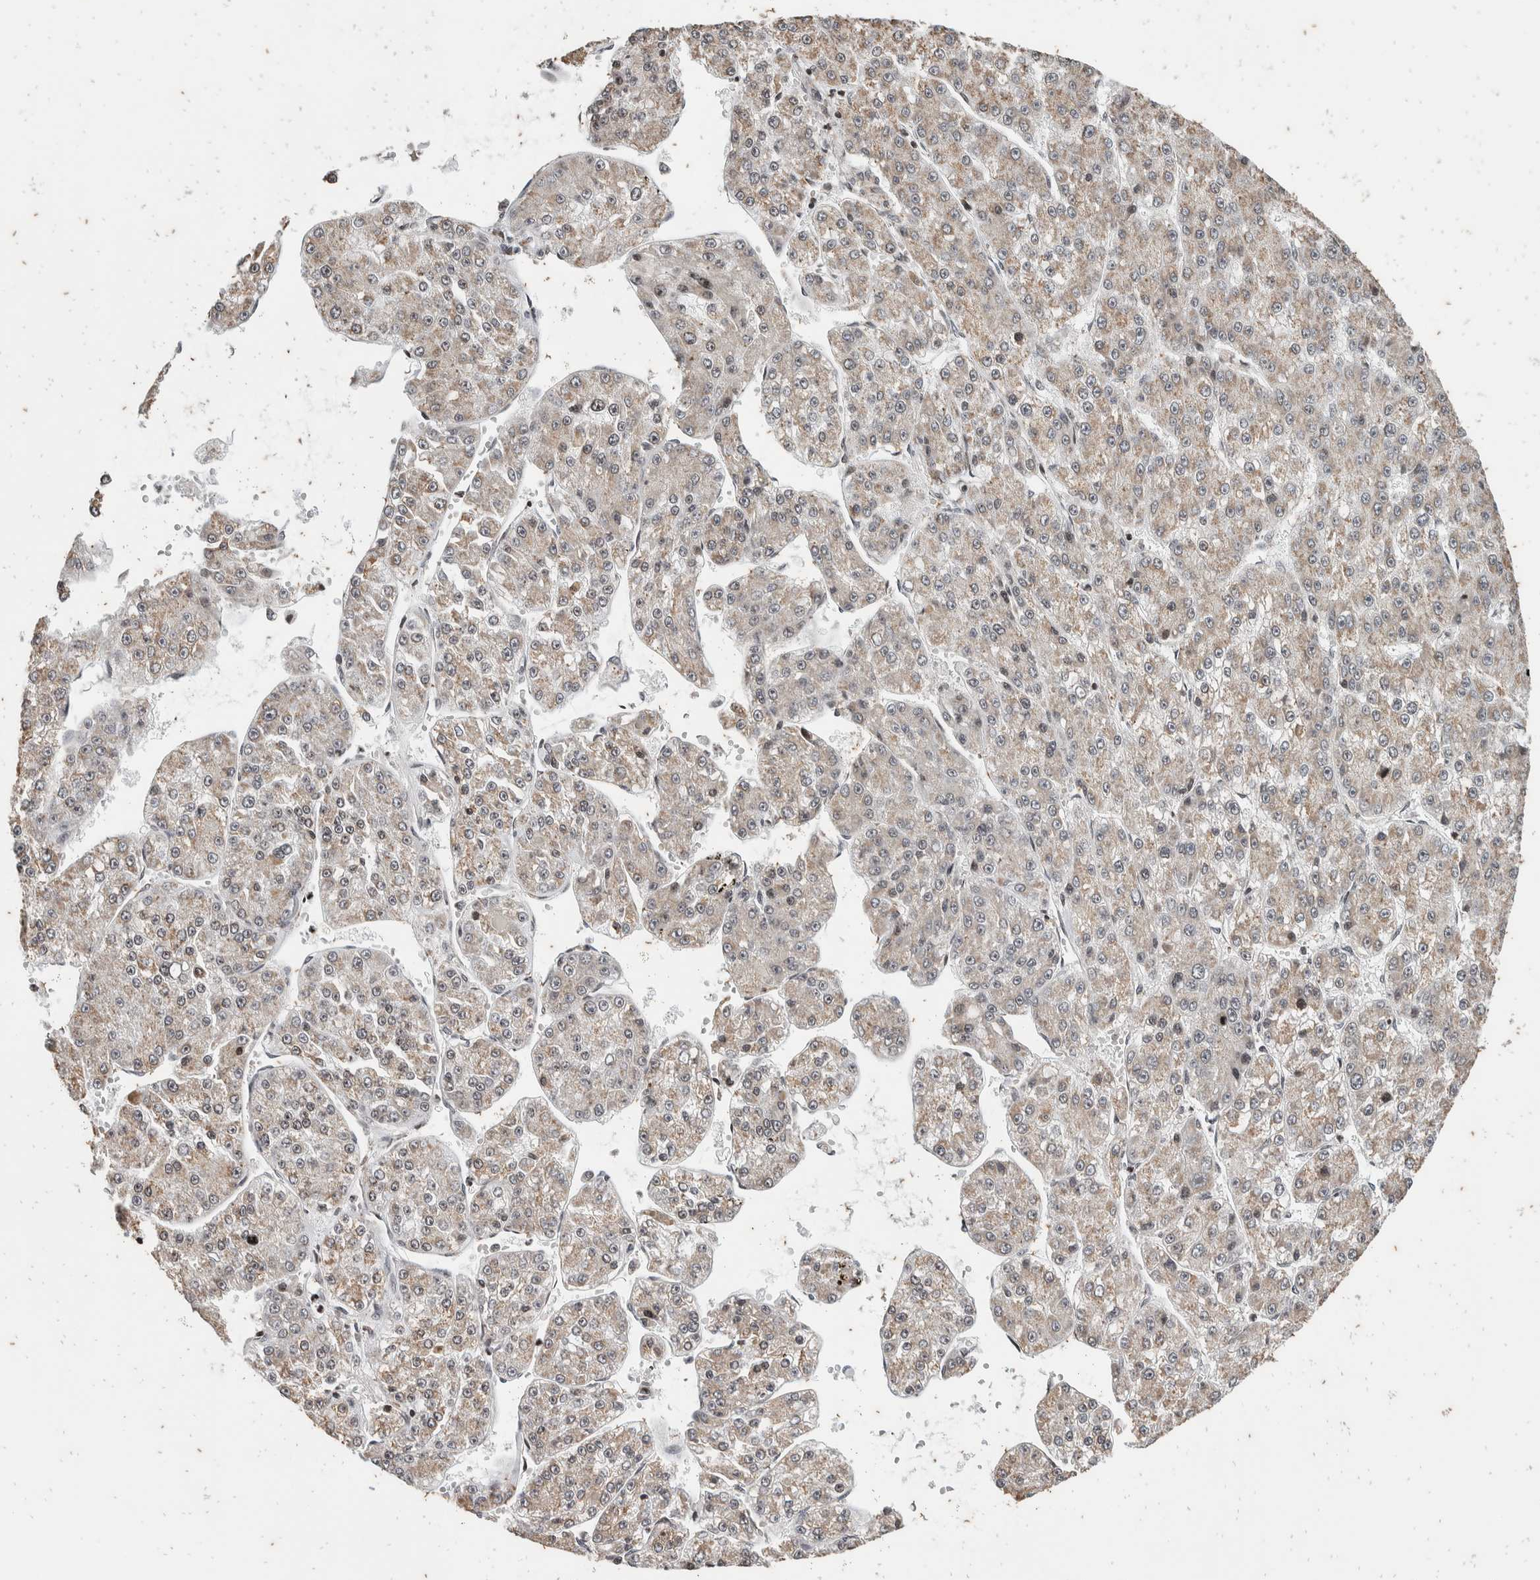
{"staining": {"intensity": "weak", "quantity": ">75%", "location": "cytoplasmic/membranous,nuclear"}, "tissue": "liver cancer", "cell_type": "Tumor cells", "image_type": "cancer", "snomed": [{"axis": "morphology", "description": "Carcinoma, Hepatocellular, NOS"}, {"axis": "topography", "description": "Liver"}], "caption": "Immunohistochemistry (IHC) micrograph of liver hepatocellular carcinoma stained for a protein (brown), which reveals low levels of weak cytoplasmic/membranous and nuclear positivity in approximately >75% of tumor cells.", "gene": "ATXN7L1", "patient": {"sex": "female", "age": 73}}